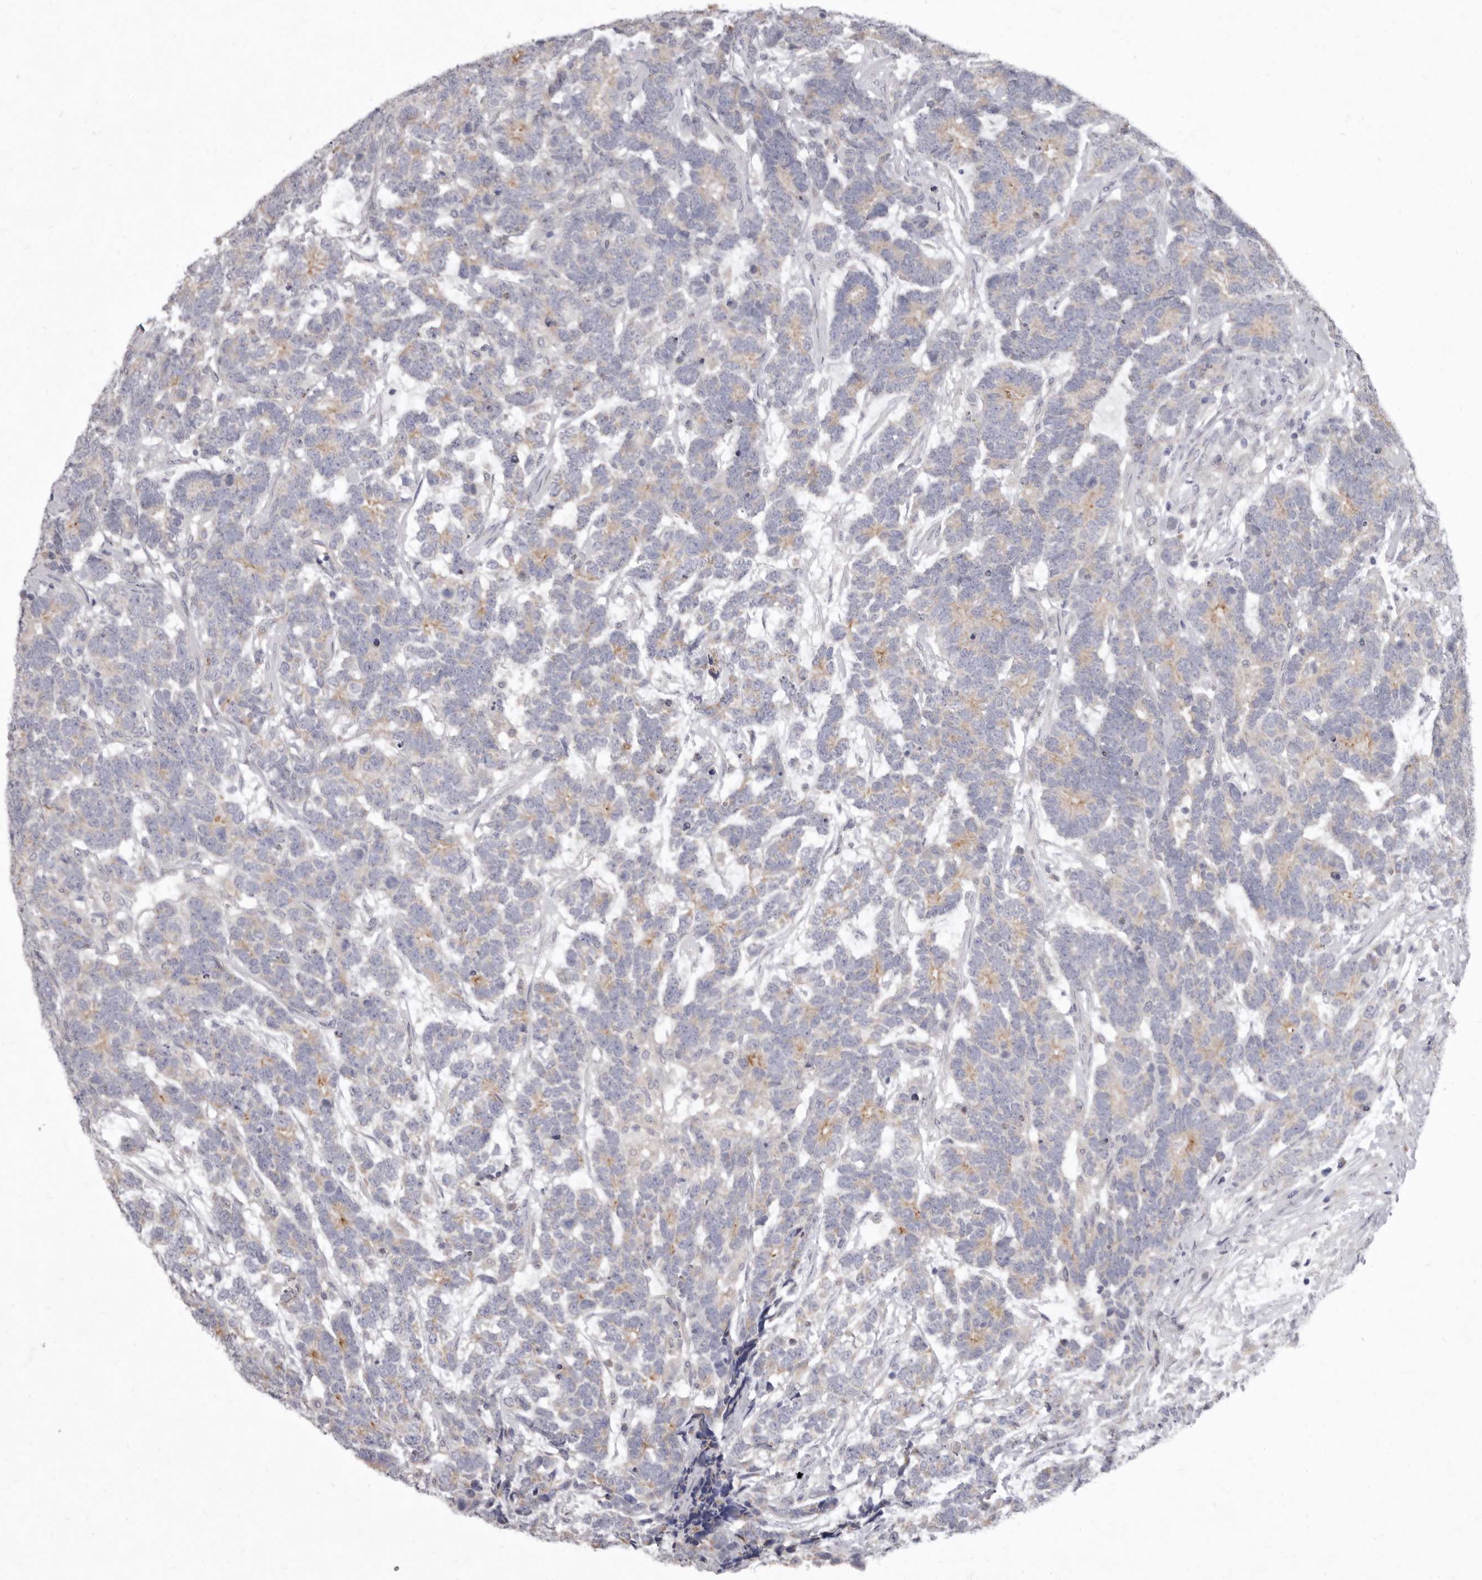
{"staining": {"intensity": "moderate", "quantity": "<25%", "location": "cytoplasmic/membranous"}, "tissue": "testis cancer", "cell_type": "Tumor cells", "image_type": "cancer", "snomed": [{"axis": "morphology", "description": "Carcinoma, Embryonal, NOS"}, {"axis": "topography", "description": "Testis"}], "caption": "The photomicrograph shows a brown stain indicating the presence of a protein in the cytoplasmic/membranous of tumor cells in testis cancer (embryonal carcinoma).", "gene": "P2RX6", "patient": {"sex": "male", "age": 26}}